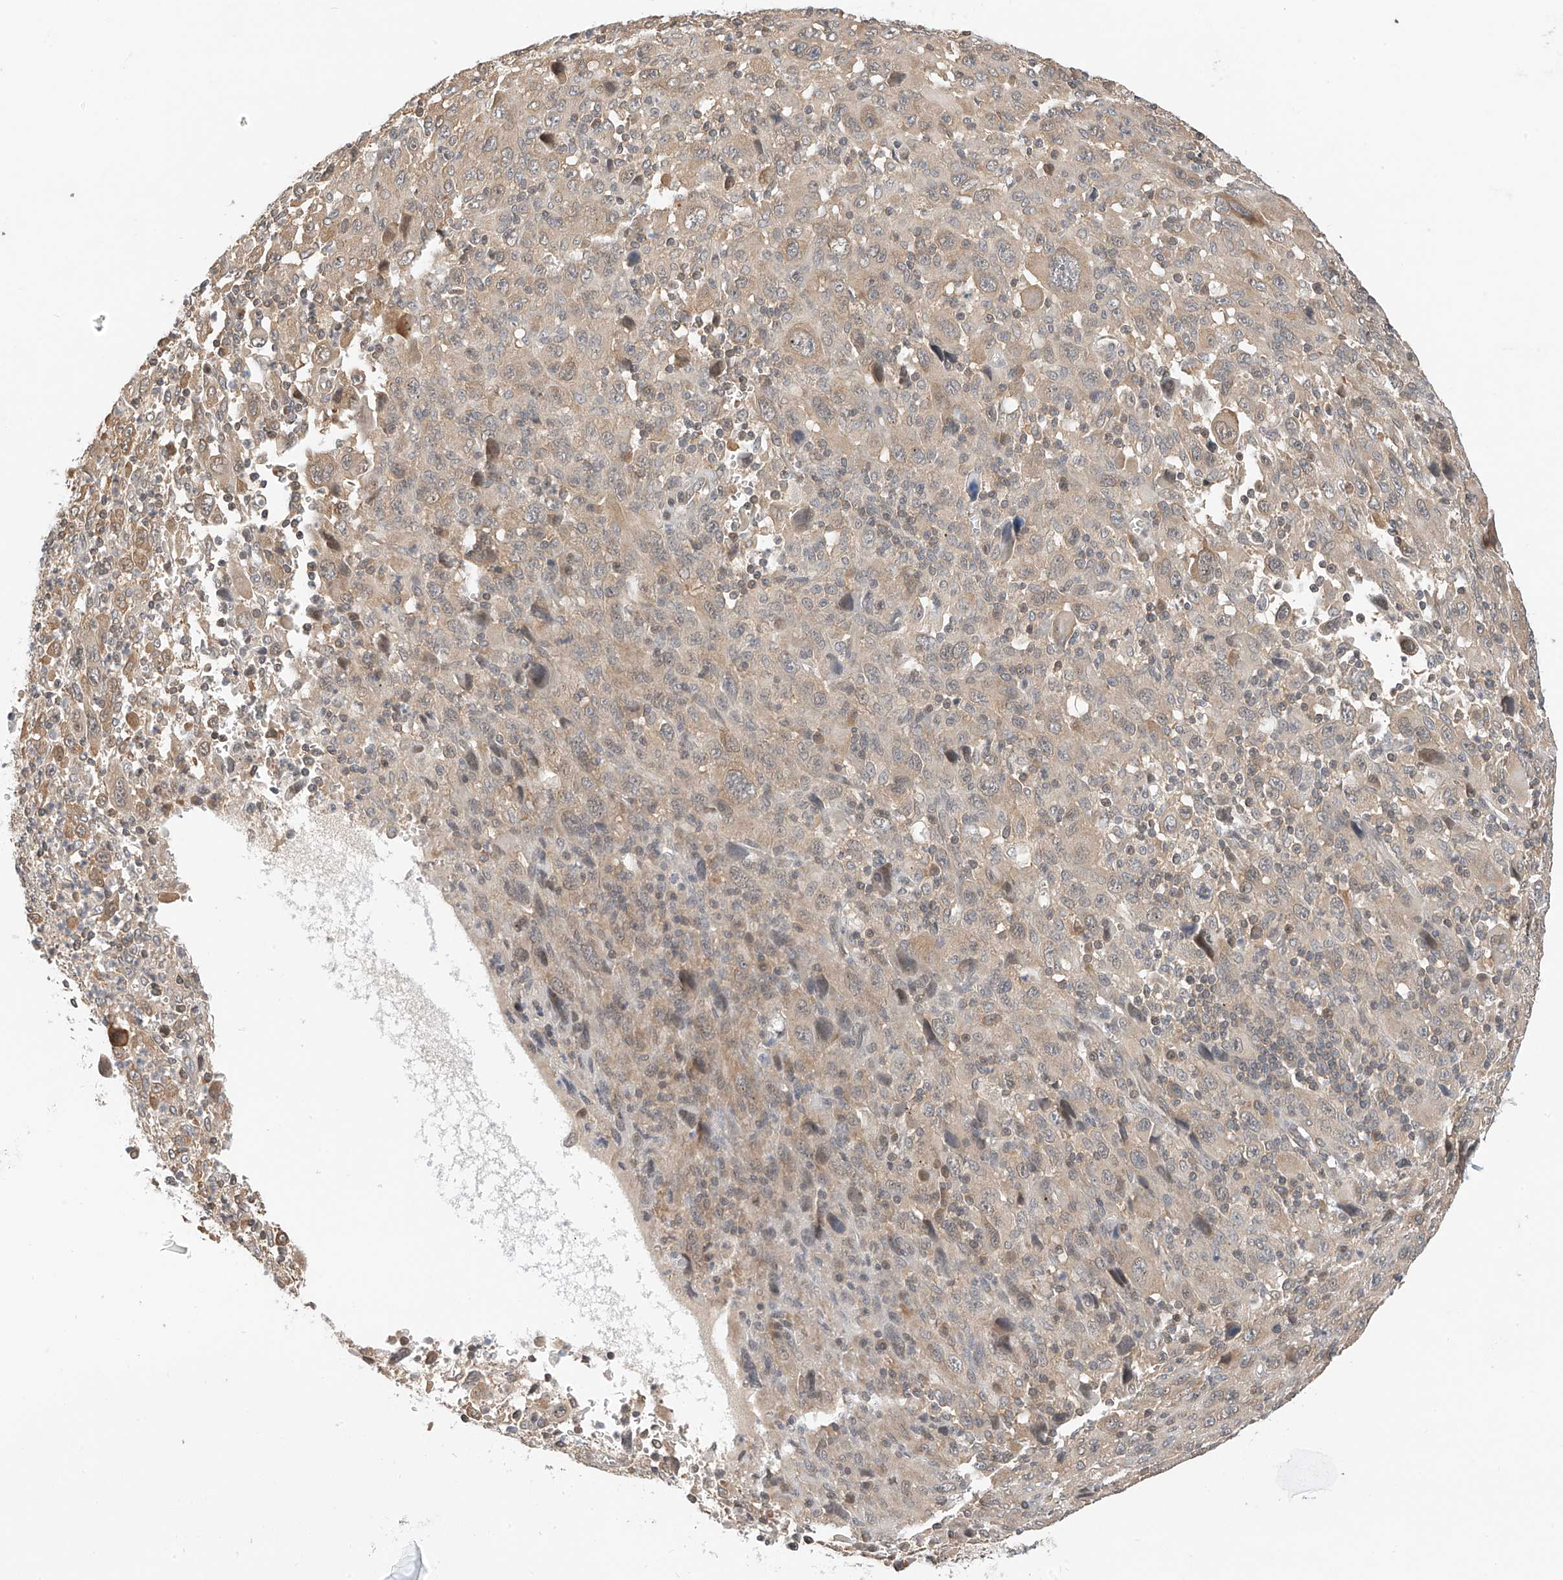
{"staining": {"intensity": "weak", "quantity": ">75%", "location": "cytoplasmic/membranous"}, "tissue": "melanoma", "cell_type": "Tumor cells", "image_type": "cancer", "snomed": [{"axis": "morphology", "description": "Malignant melanoma, Metastatic site"}, {"axis": "topography", "description": "Skin"}], "caption": "The photomicrograph reveals a brown stain indicating the presence of a protein in the cytoplasmic/membranous of tumor cells in melanoma. The staining is performed using DAB brown chromogen to label protein expression. The nuclei are counter-stained blue using hematoxylin.", "gene": "PPA2", "patient": {"sex": "female", "age": 56}}